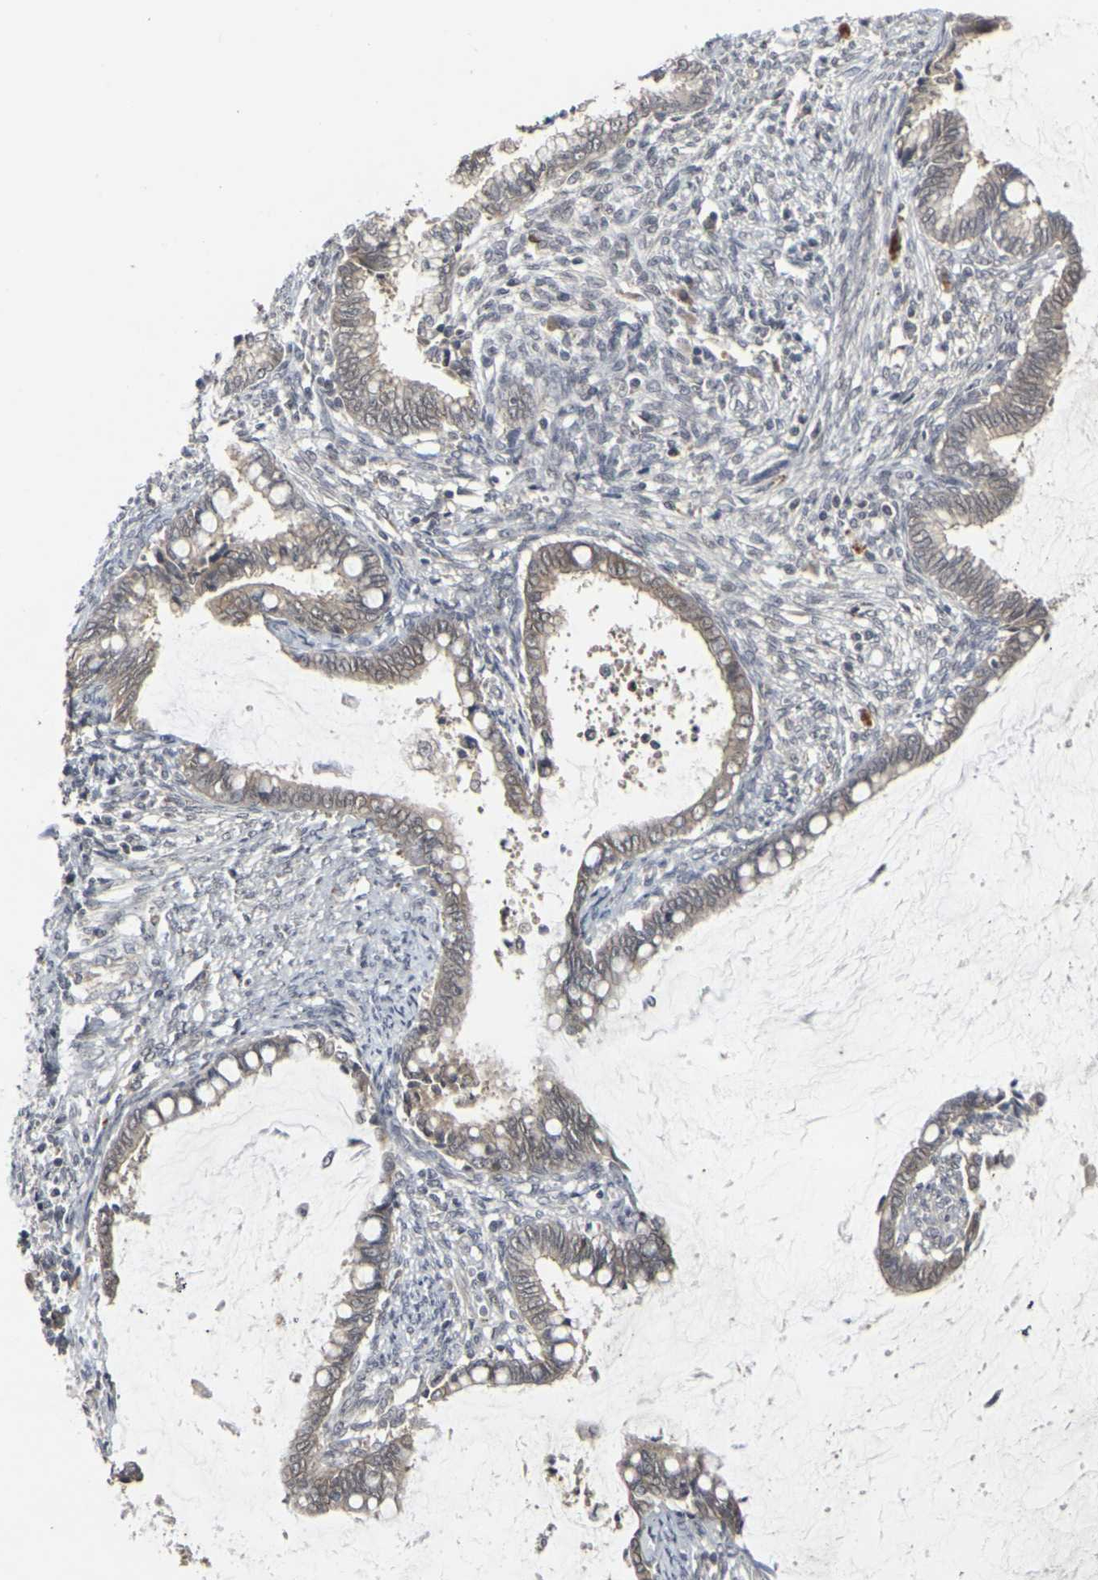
{"staining": {"intensity": "weak", "quantity": ">75%", "location": "cytoplasmic/membranous"}, "tissue": "cervical cancer", "cell_type": "Tumor cells", "image_type": "cancer", "snomed": [{"axis": "morphology", "description": "Adenocarcinoma, NOS"}, {"axis": "topography", "description": "Cervix"}], "caption": "Protein analysis of cervical cancer (adenocarcinoma) tissue demonstrates weak cytoplasmic/membranous expression in approximately >75% of tumor cells. The staining was performed using DAB to visualize the protein expression in brown, while the nuclei were stained in blue with hematoxylin (Magnification: 20x).", "gene": "GPR19", "patient": {"sex": "female", "age": 44}}